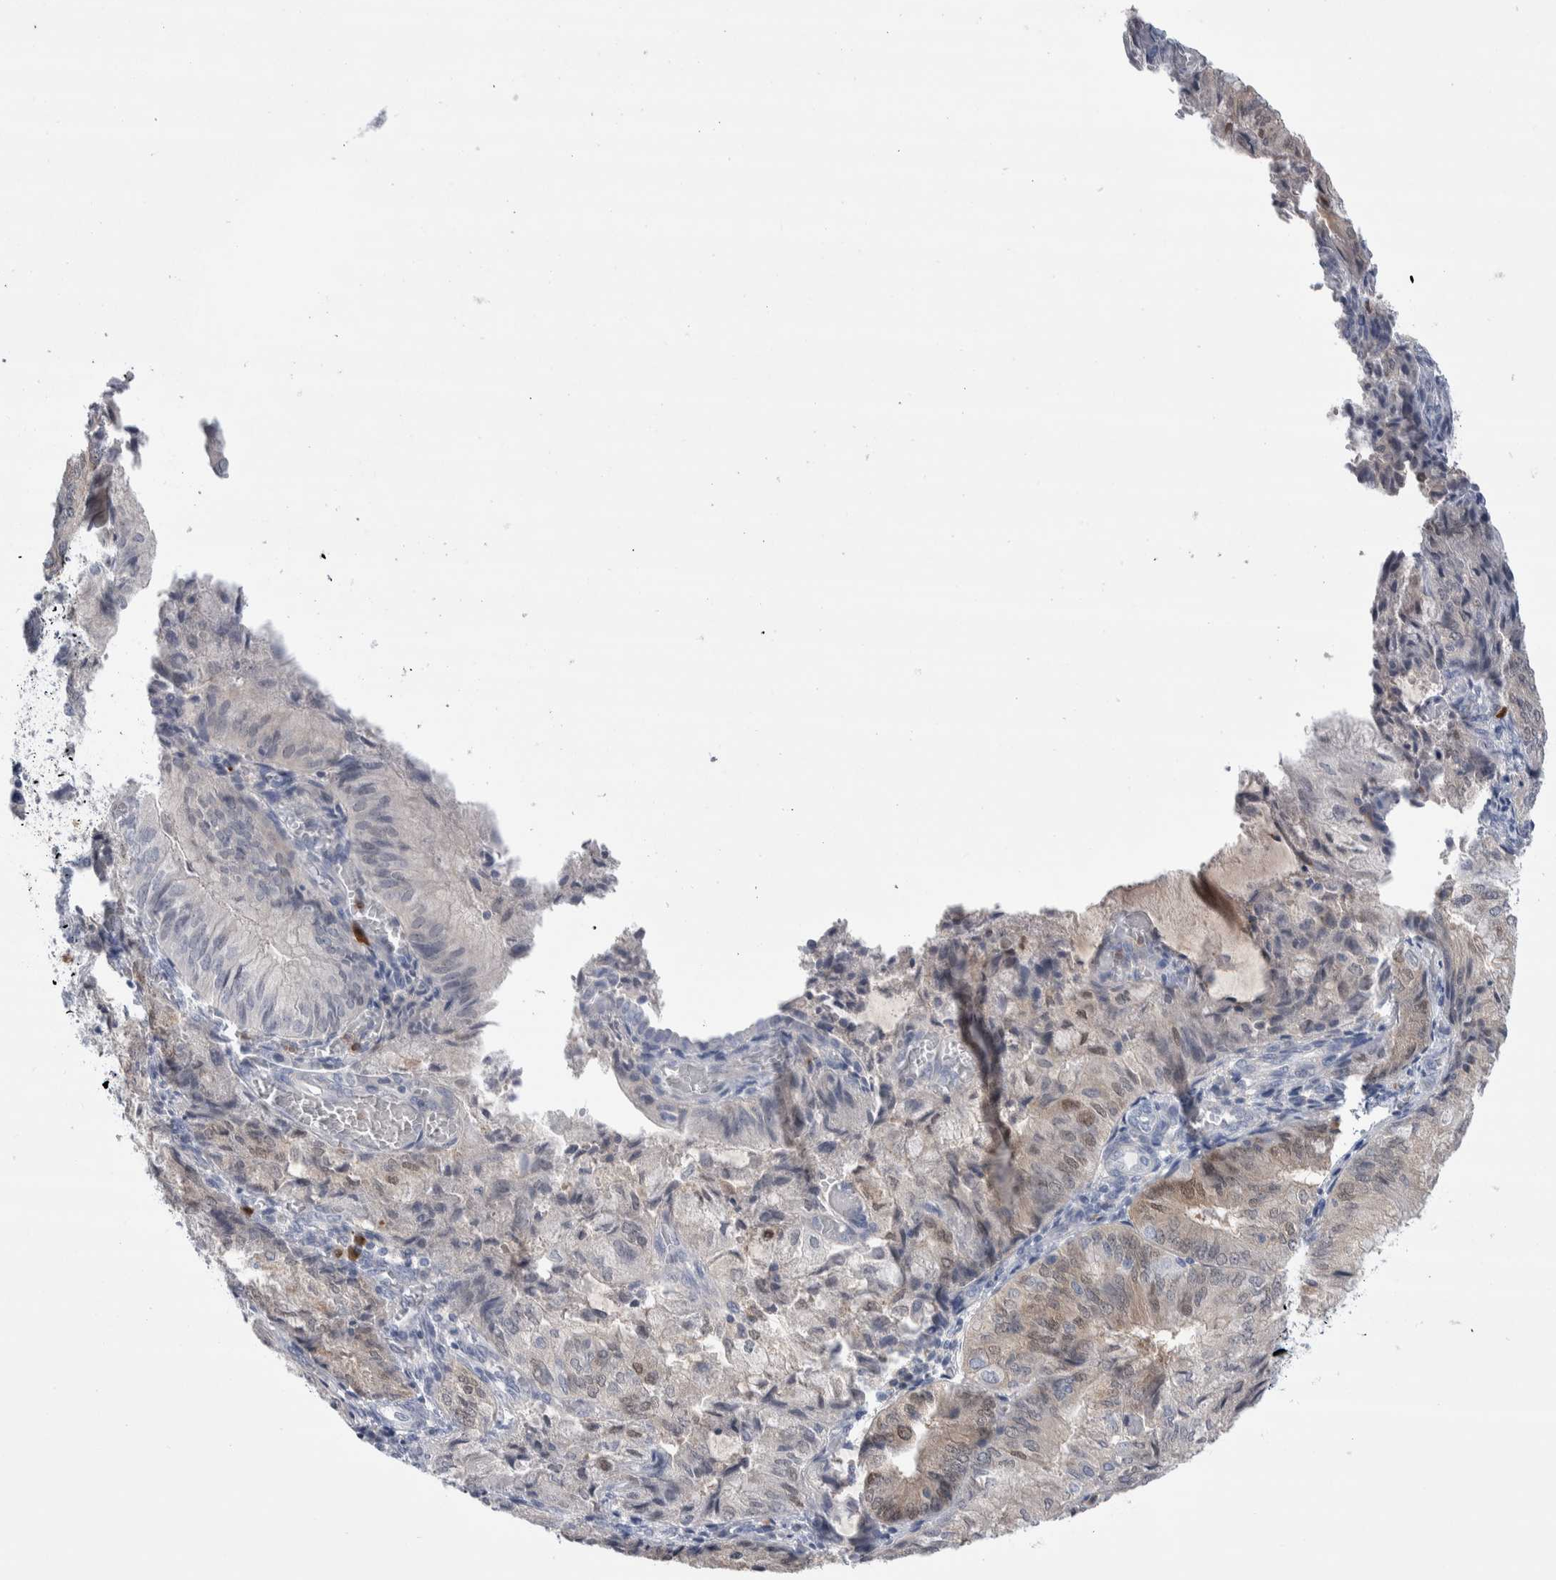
{"staining": {"intensity": "moderate", "quantity": "<25%", "location": "cytoplasmic/membranous,nuclear"}, "tissue": "endometrial cancer", "cell_type": "Tumor cells", "image_type": "cancer", "snomed": [{"axis": "morphology", "description": "Adenocarcinoma, NOS"}, {"axis": "topography", "description": "Endometrium"}], "caption": "The immunohistochemical stain highlights moderate cytoplasmic/membranous and nuclear staining in tumor cells of endometrial cancer (adenocarcinoma) tissue.", "gene": "LURAP1L", "patient": {"sex": "female", "age": 81}}